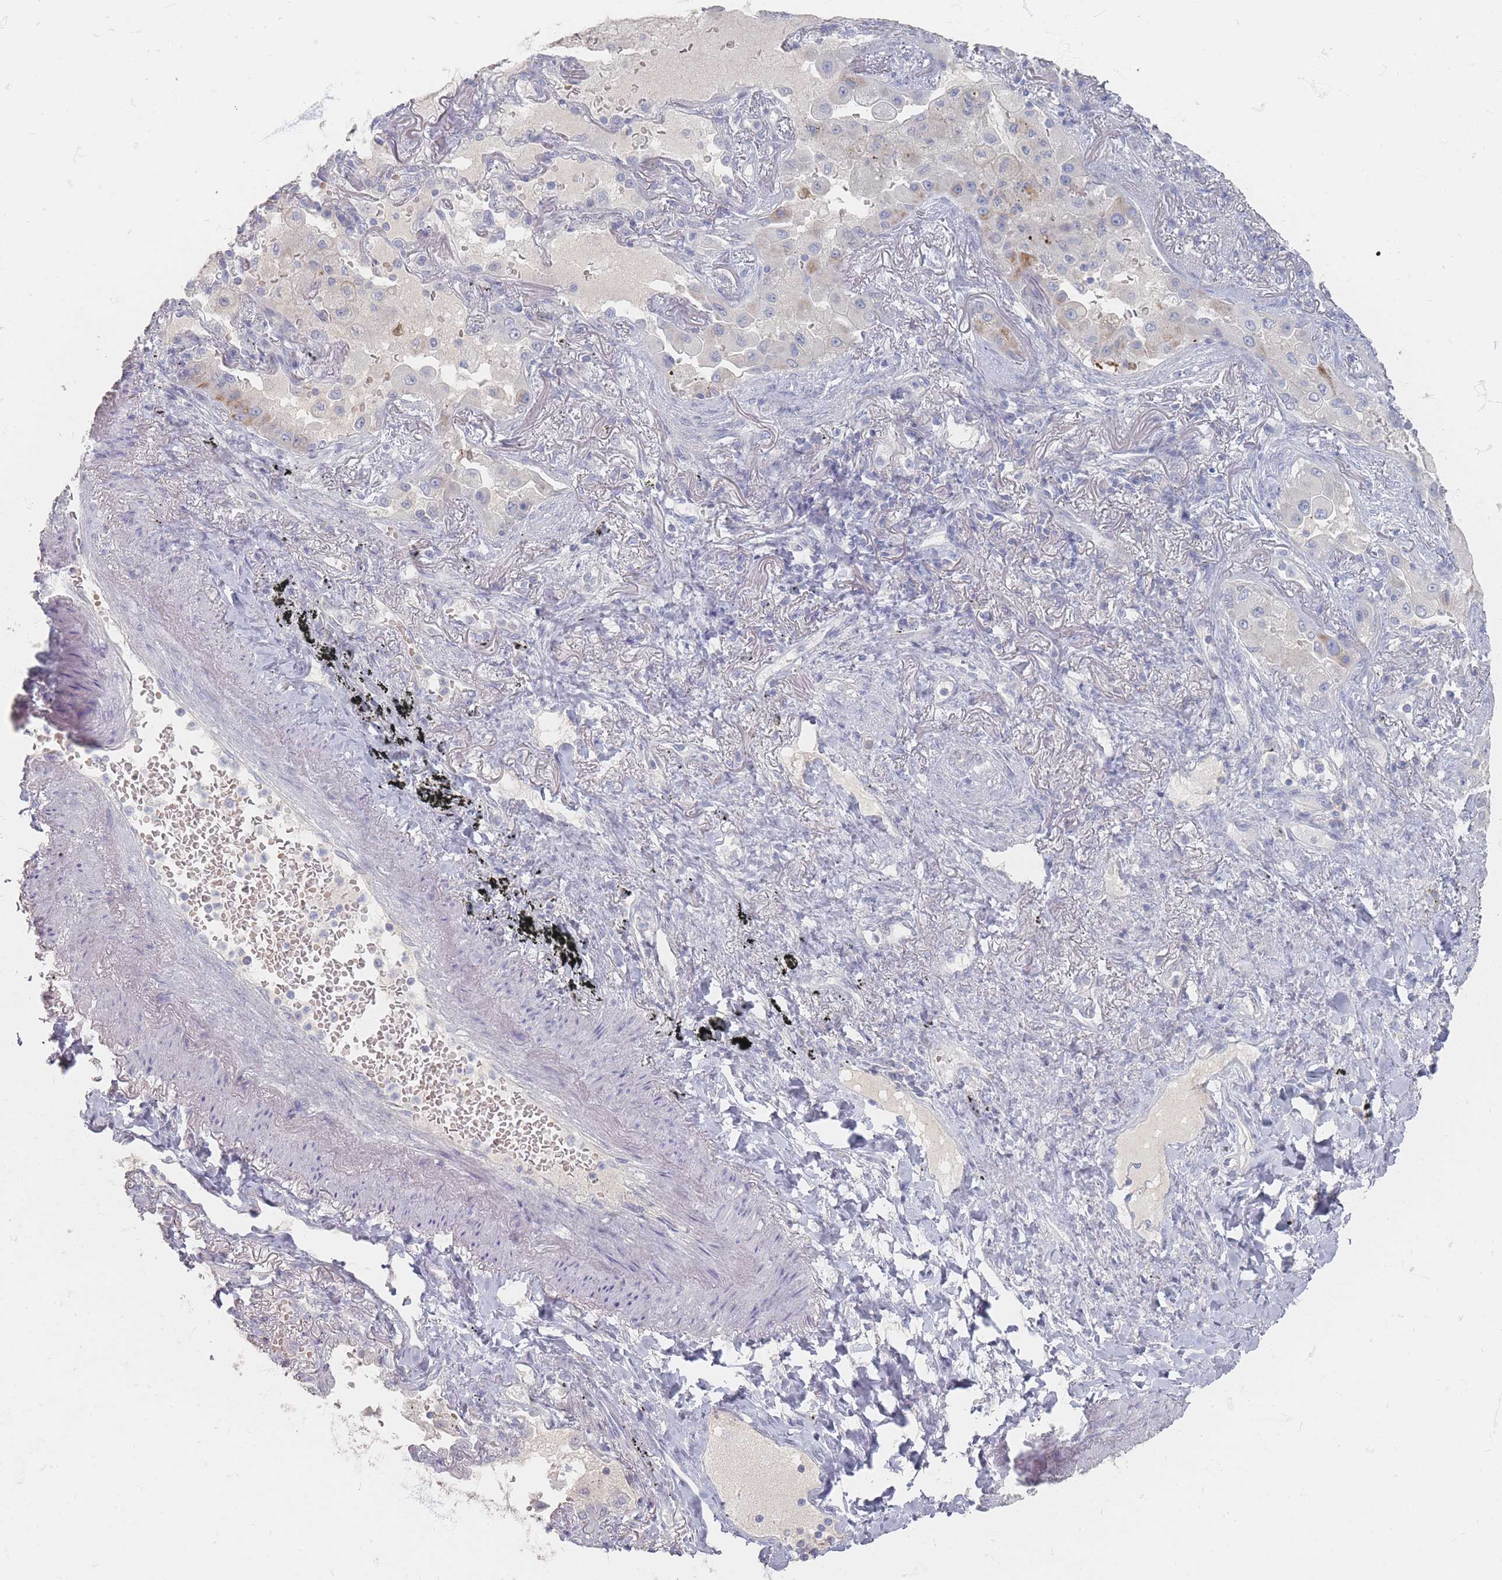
{"staining": {"intensity": "negative", "quantity": "none", "location": "none"}, "tissue": "lung cancer", "cell_type": "Tumor cells", "image_type": "cancer", "snomed": [{"axis": "morphology", "description": "Squamous cell carcinoma, NOS"}, {"axis": "topography", "description": "Lung"}], "caption": "Lung cancer (squamous cell carcinoma) was stained to show a protein in brown. There is no significant staining in tumor cells. Nuclei are stained in blue.", "gene": "HELZ2", "patient": {"sex": "male", "age": 74}}